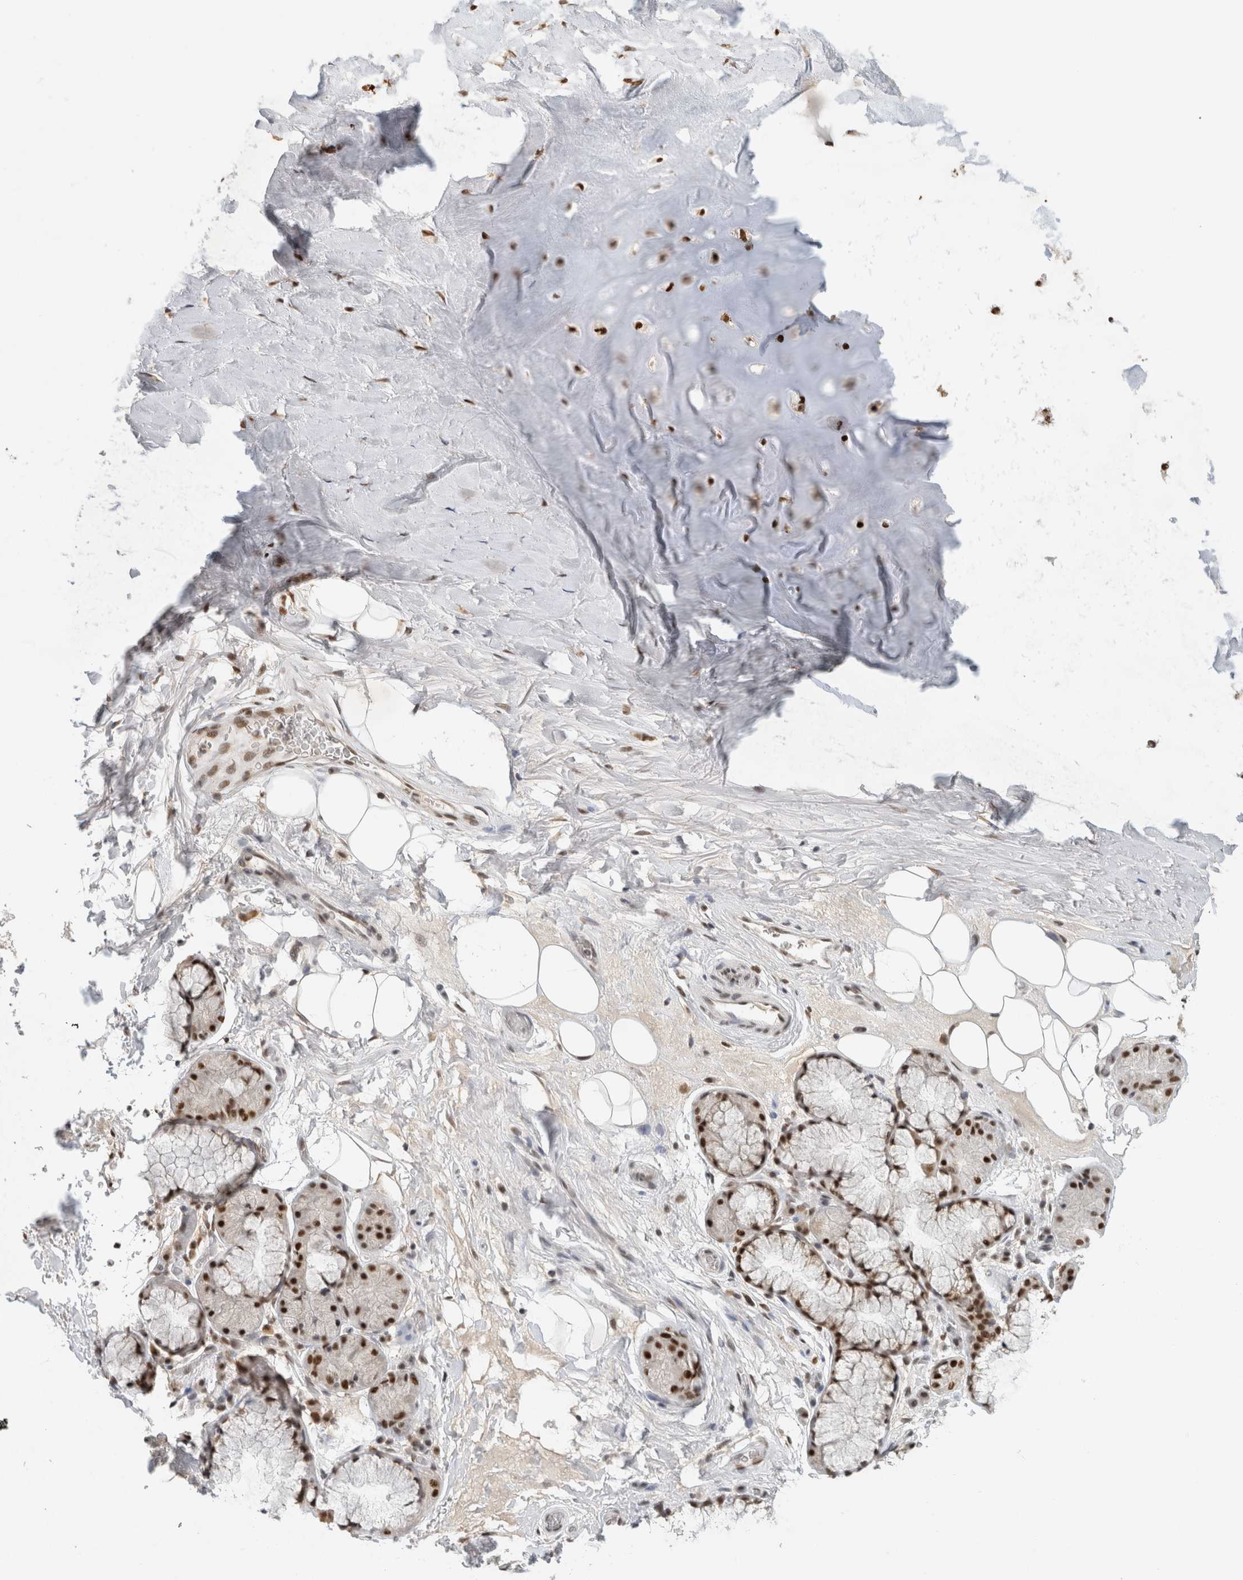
{"staining": {"intensity": "moderate", "quantity": ">75%", "location": "nuclear"}, "tissue": "adipose tissue", "cell_type": "Adipocytes", "image_type": "normal", "snomed": [{"axis": "morphology", "description": "Normal tissue, NOS"}, {"axis": "topography", "description": "Cartilage tissue"}], "caption": "Normal adipose tissue was stained to show a protein in brown. There is medium levels of moderate nuclear expression in about >75% of adipocytes.", "gene": "DDX42", "patient": {"sex": "female", "age": 63}}